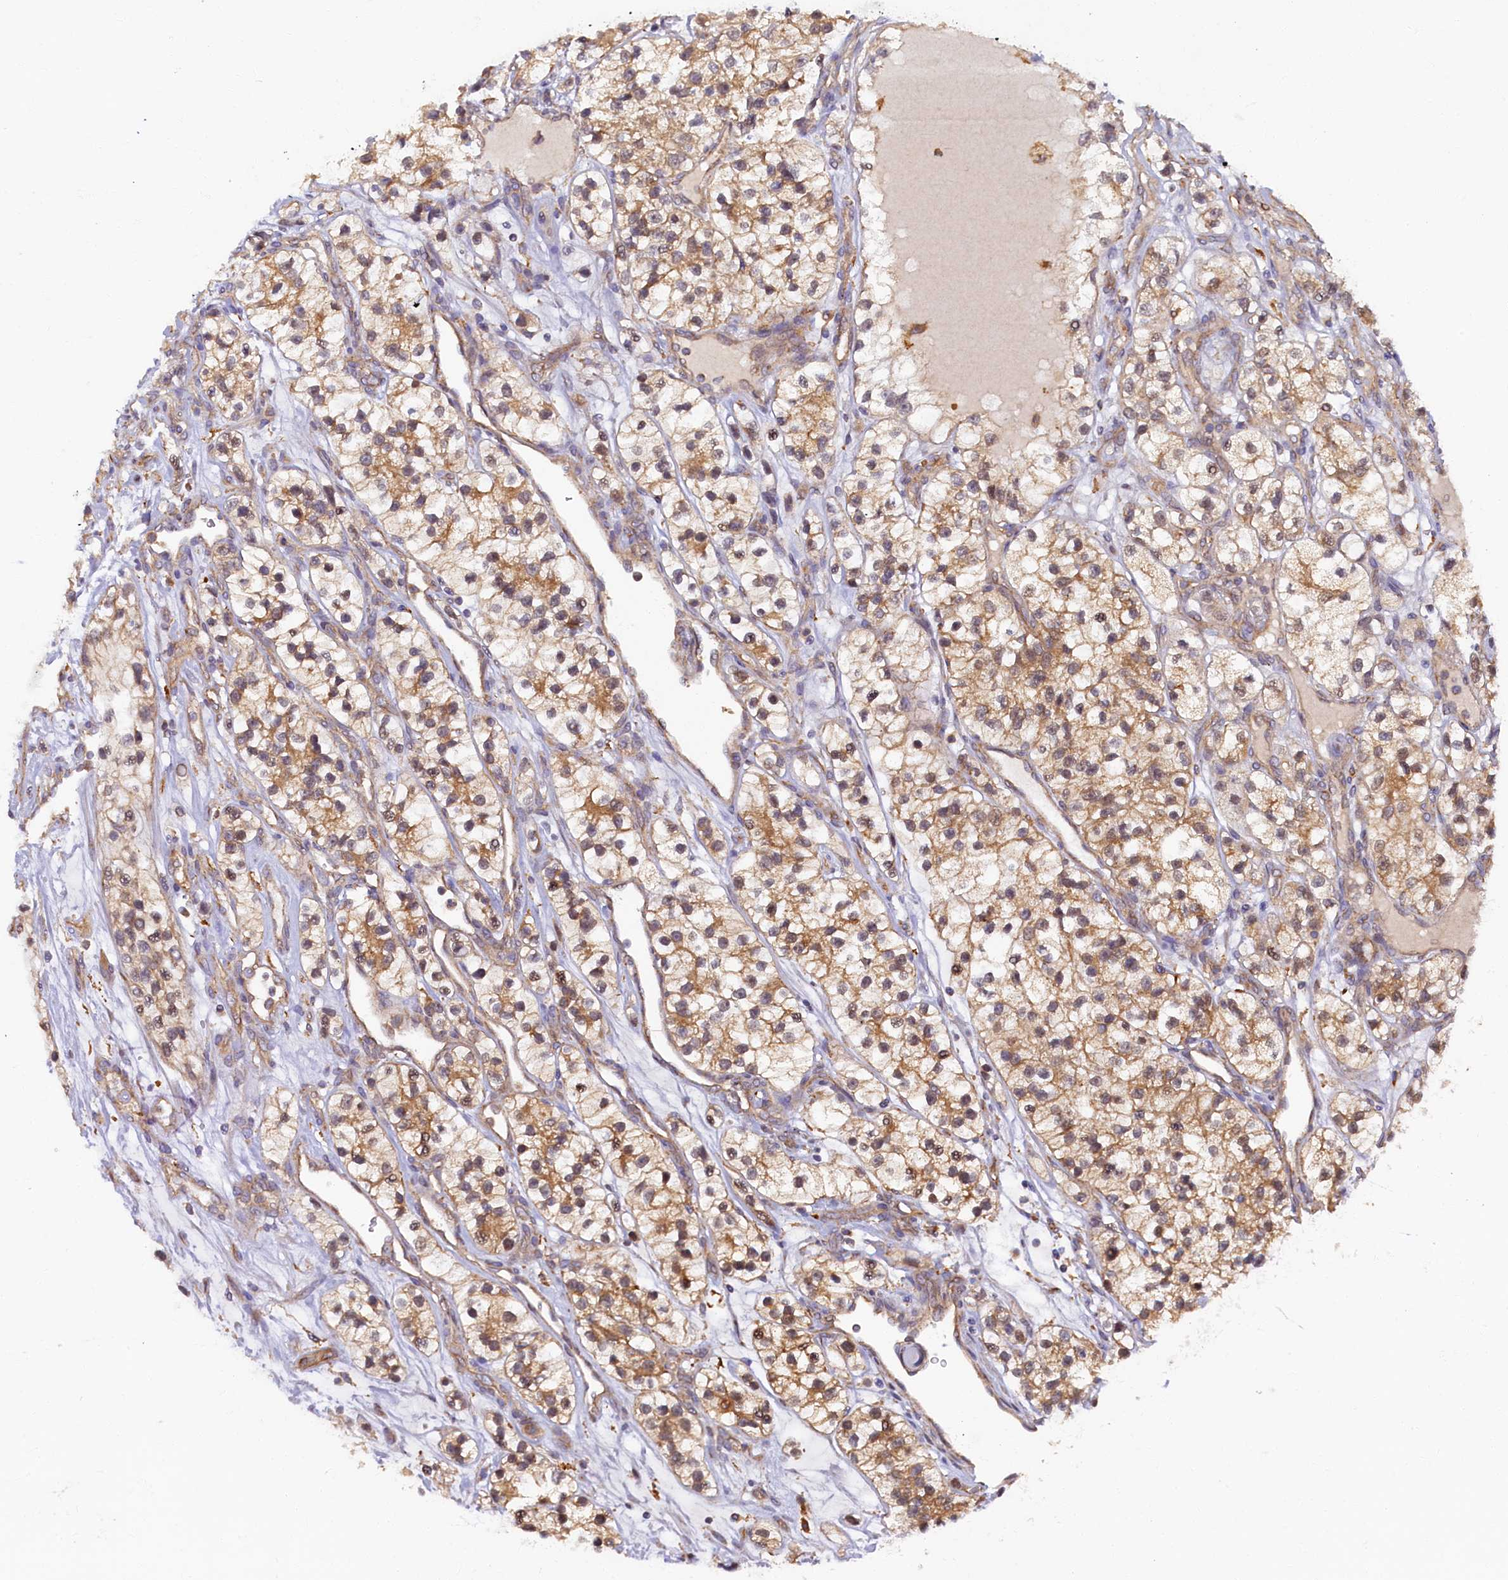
{"staining": {"intensity": "moderate", "quantity": ">75%", "location": "cytoplasmic/membranous,nuclear"}, "tissue": "renal cancer", "cell_type": "Tumor cells", "image_type": "cancer", "snomed": [{"axis": "morphology", "description": "Adenocarcinoma, NOS"}, {"axis": "topography", "description": "Kidney"}], "caption": "Renal cancer (adenocarcinoma) was stained to show a protein in brown. There is medium levels of moderate cytoplasmic/membranous and nuclear staining in approximately >75% of tumor cells.", "gene": "STX12", "patient": {"sex": "female", "age": 57}}